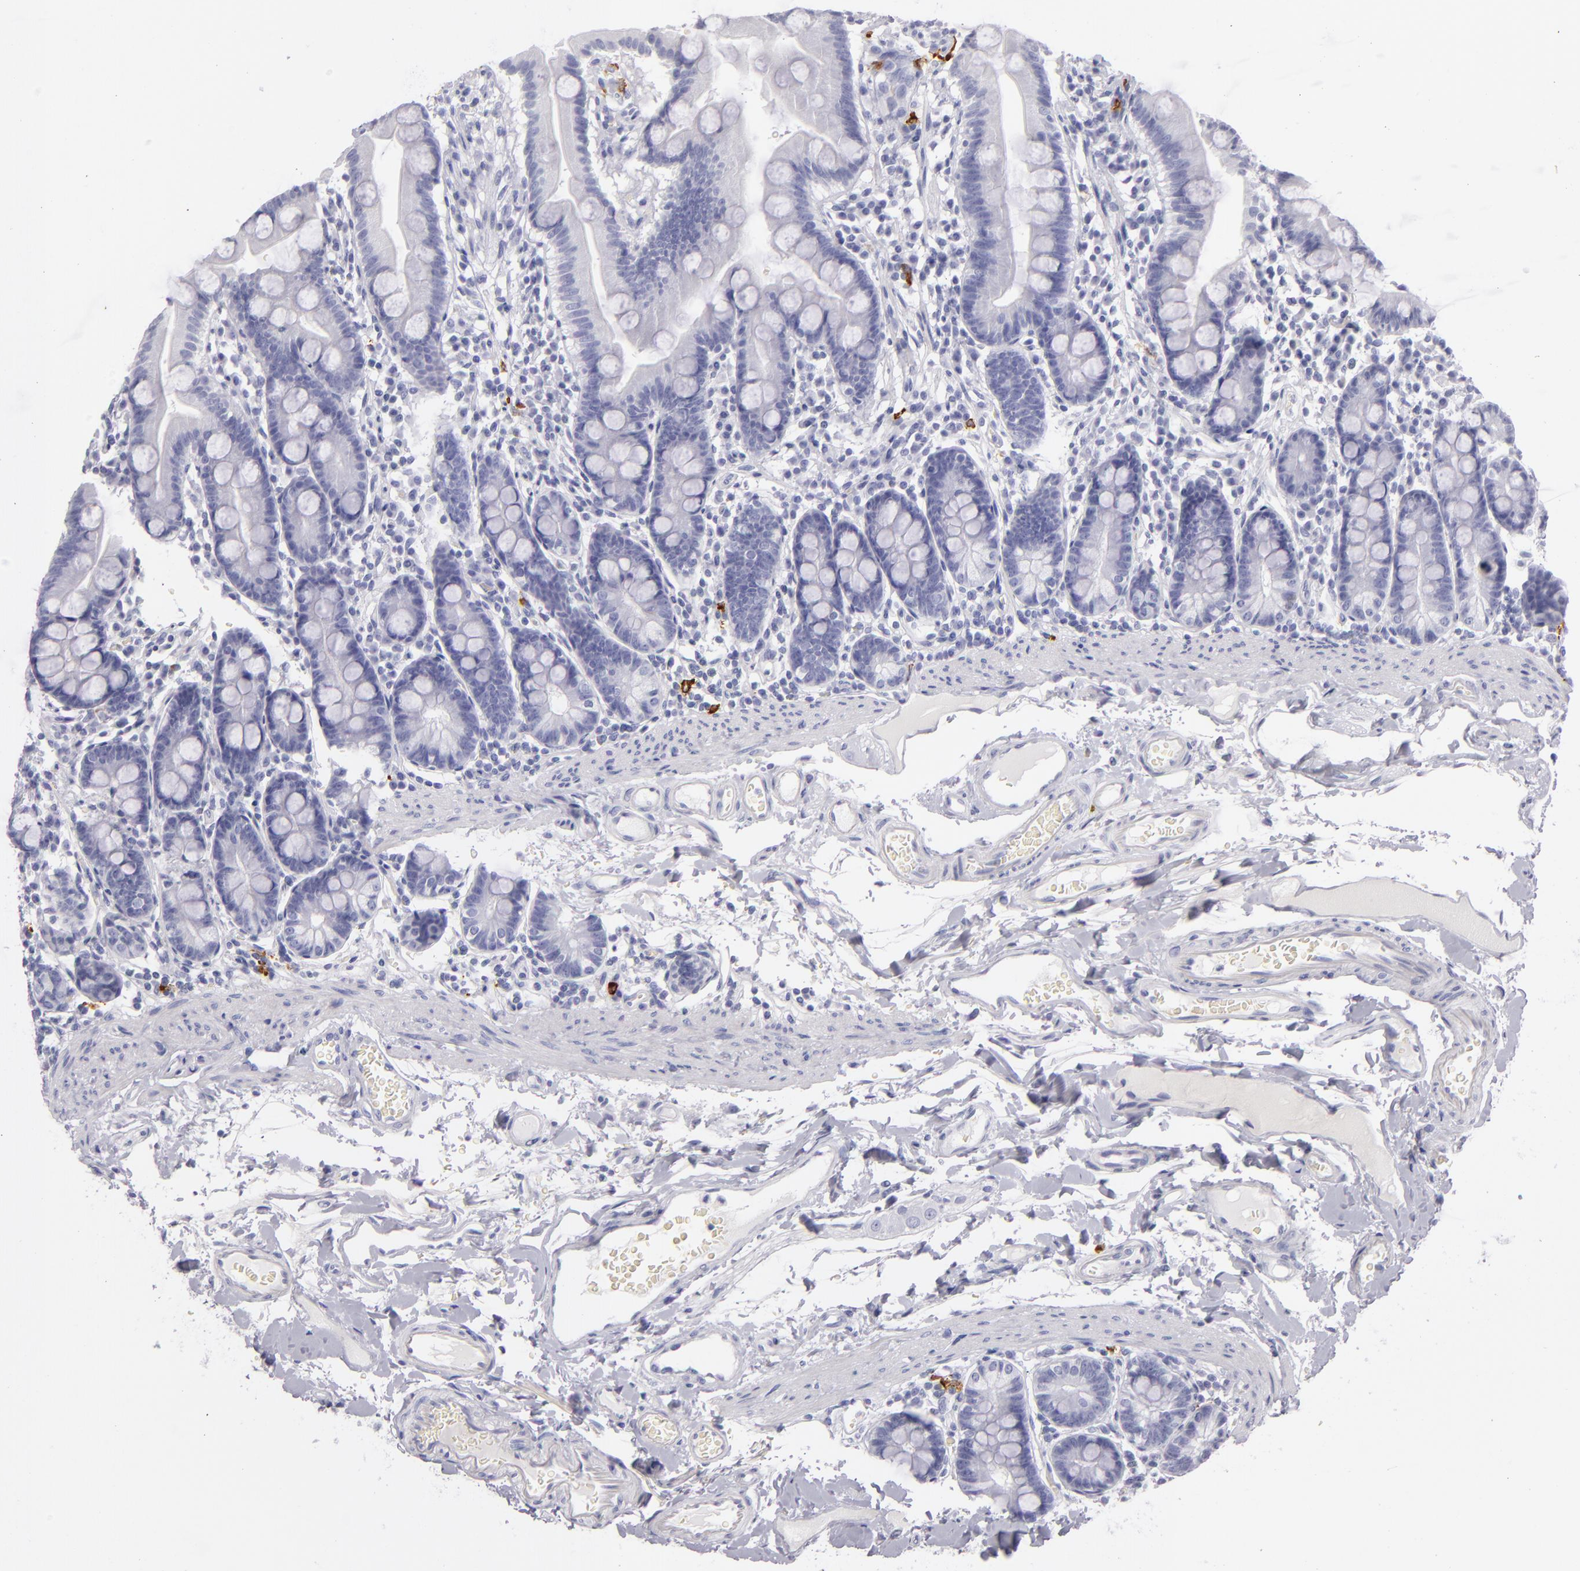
{"staining": {"intensity": "negative", "quantity": "none", "location": "none"}, "tissue": "duodenum", "cell_type": "Glandular cells", "image_type": "normal", "snomed": [{"axis": "morphology", "description": "Normal tissue, NOS"}, {"axis": "topography", "description": "Duodenum"}], "caption": "High magnification brightfield microscopy of unremarkable duodenum stained with DAB (brown) and counterstained with hematoxylin (blue): glandular cells show no significant staining.", "gene": "CD207", "patient": {"sex": "male", "age": 50}}